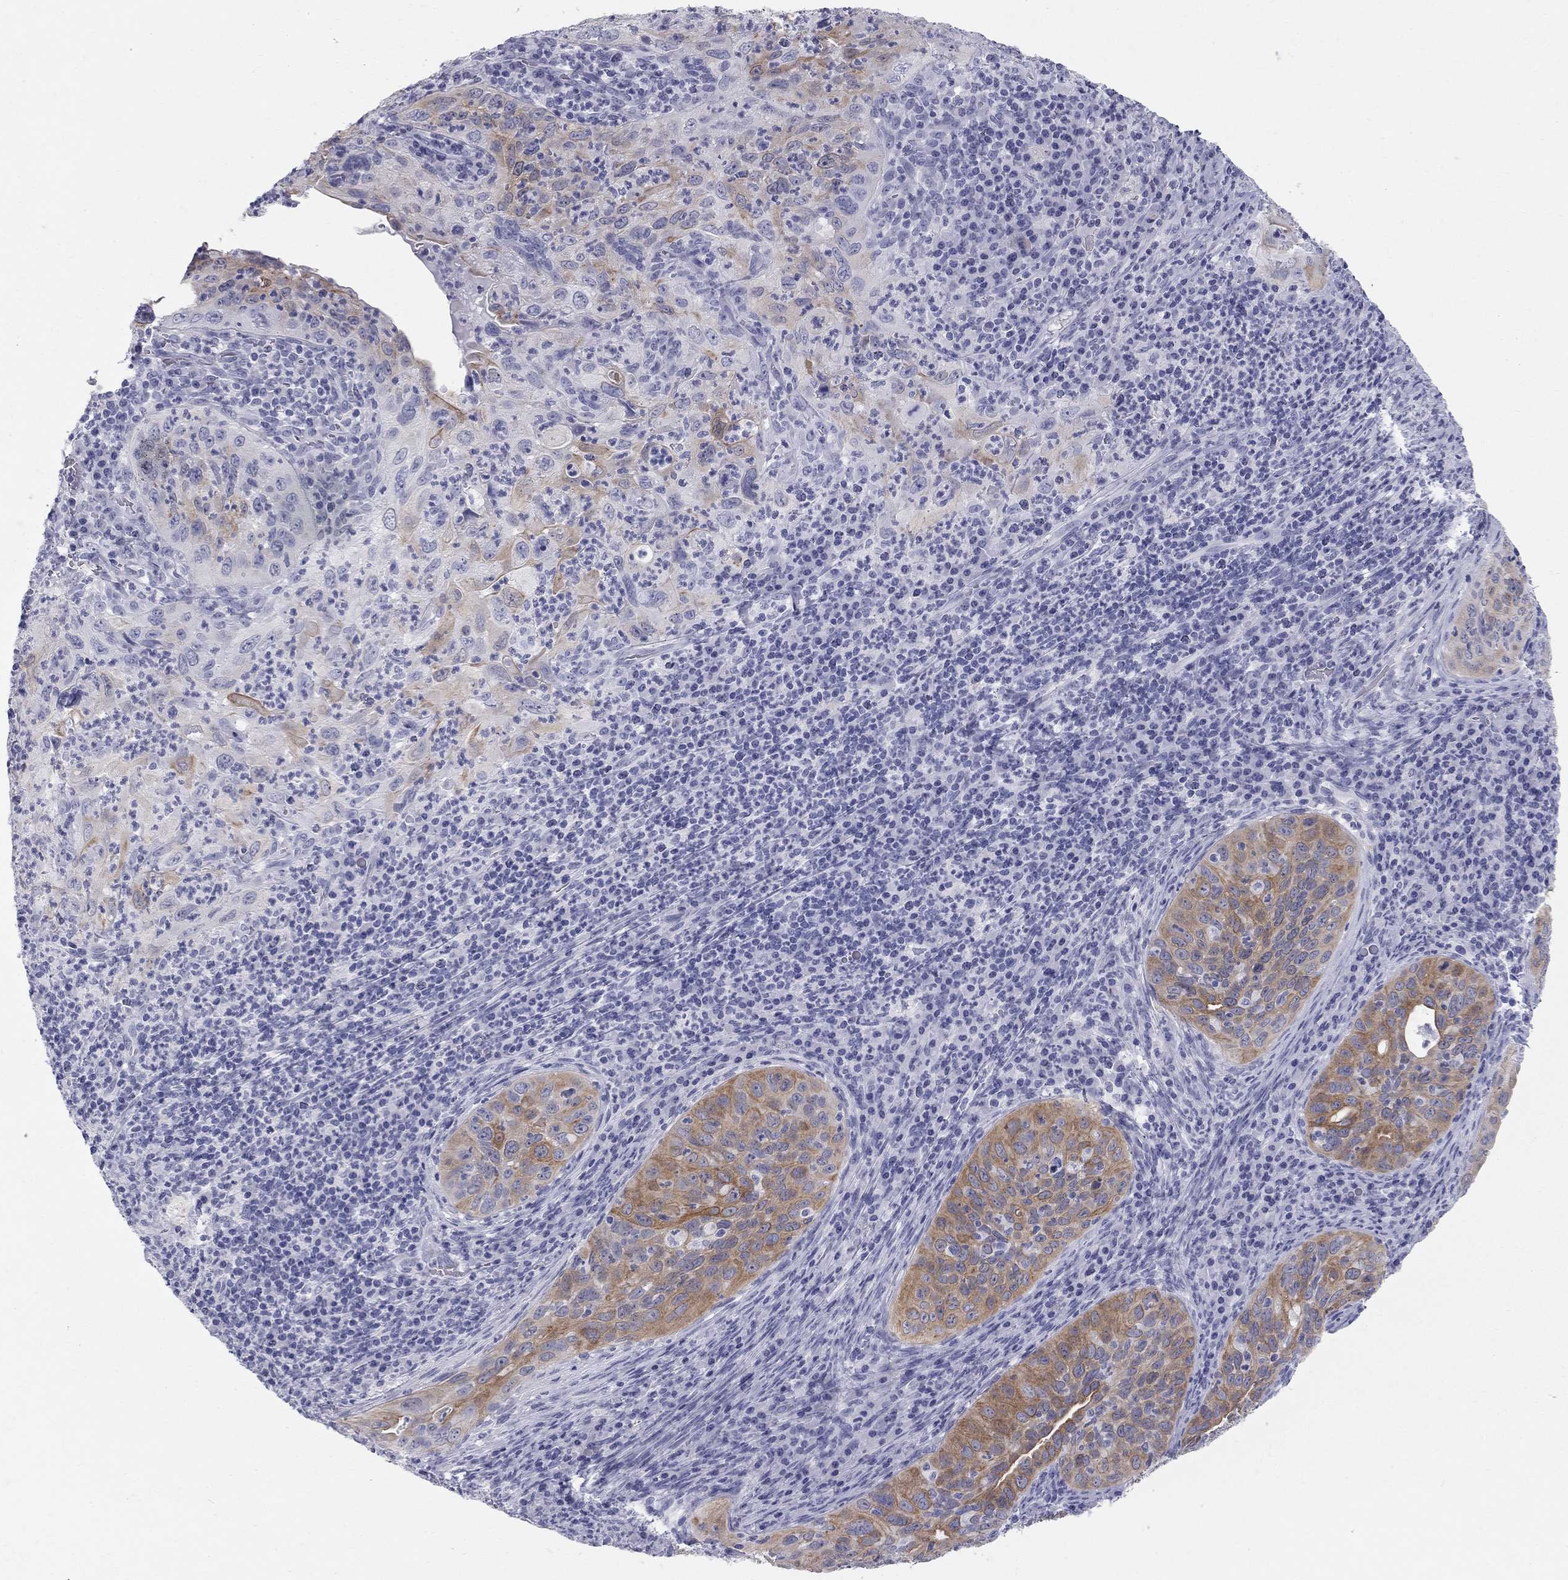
{"staining": {"intensity": "moderate", "quantity": "25%-75%", "location": "cytoplasmic/membranous"}, "tissue": "cervical cancer", "cell_type": "Tumor cells", "image_type": "cancer", "snomed": [{"axis": "morphology", "description": "Squamous cell carcinoma, NOS"}, {"axis": "topography", "description": "Cervix"}], "caption": "Squamous cell carcinoma (cervical) stained with a brown dye displays moderate cytoplasmic/membranous positive staining in about 25%-75% of tumor cells.", "gene": "SULT2B1", "patient": {"sex": "female", "age": 26}}